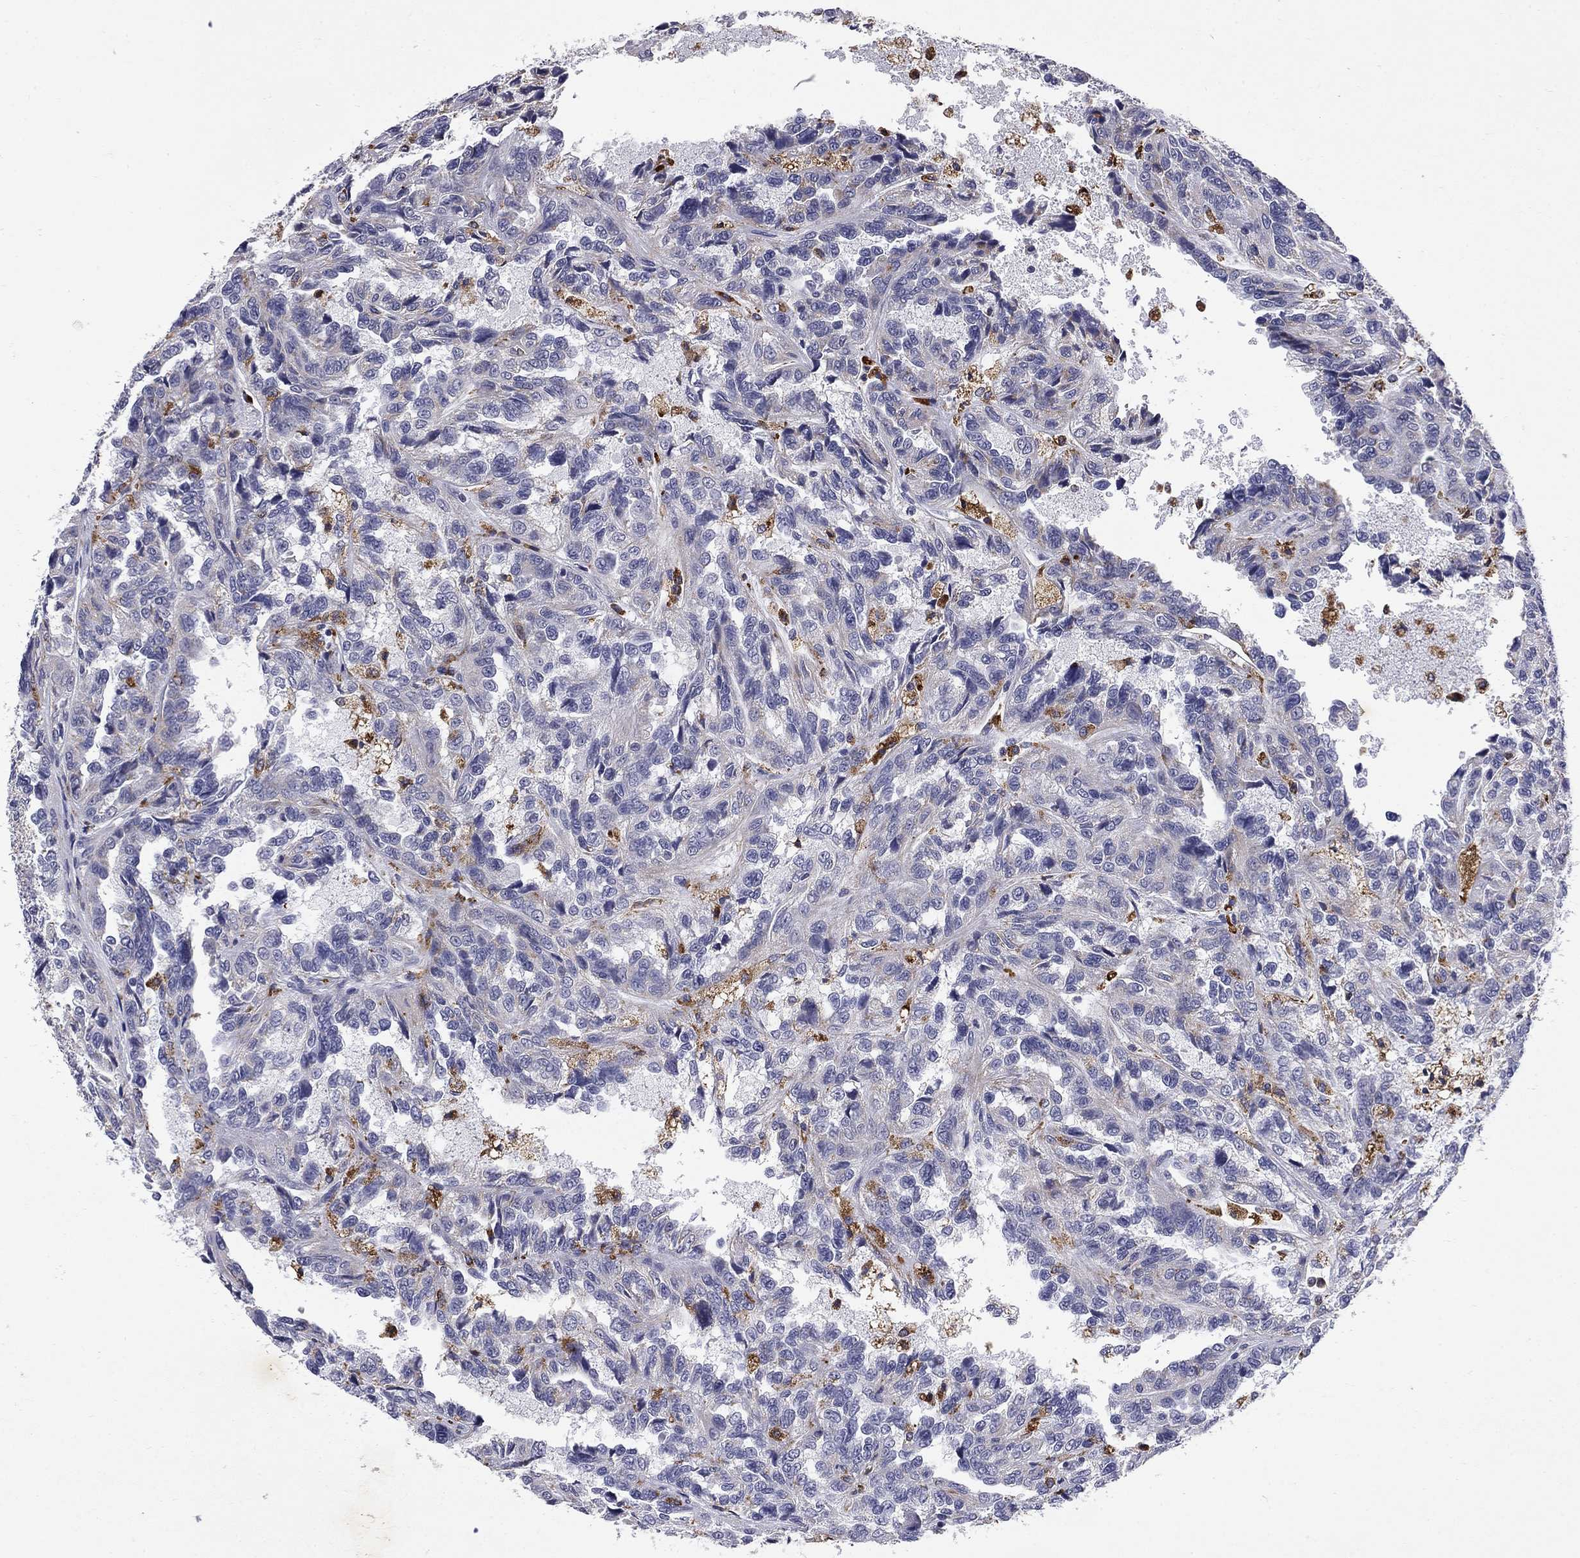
{"staining": {"intensity": "negative", "quantity": "none", "location": "none"}, "tissue": "renal cancer", "cell_type": "Tumor cells", "image_type": "cancer", "snomed": [{"axis": "morphology", "description": "Adenocarcinoma, NOS"}, {"axis": "topography", "description": "Kidney"}], "caption": "The IHC image has no significant staining in tumor cells of renal cancer tissue.", "gene": "MADCAM1", "patient": {"sex": "male", "age": 79}}